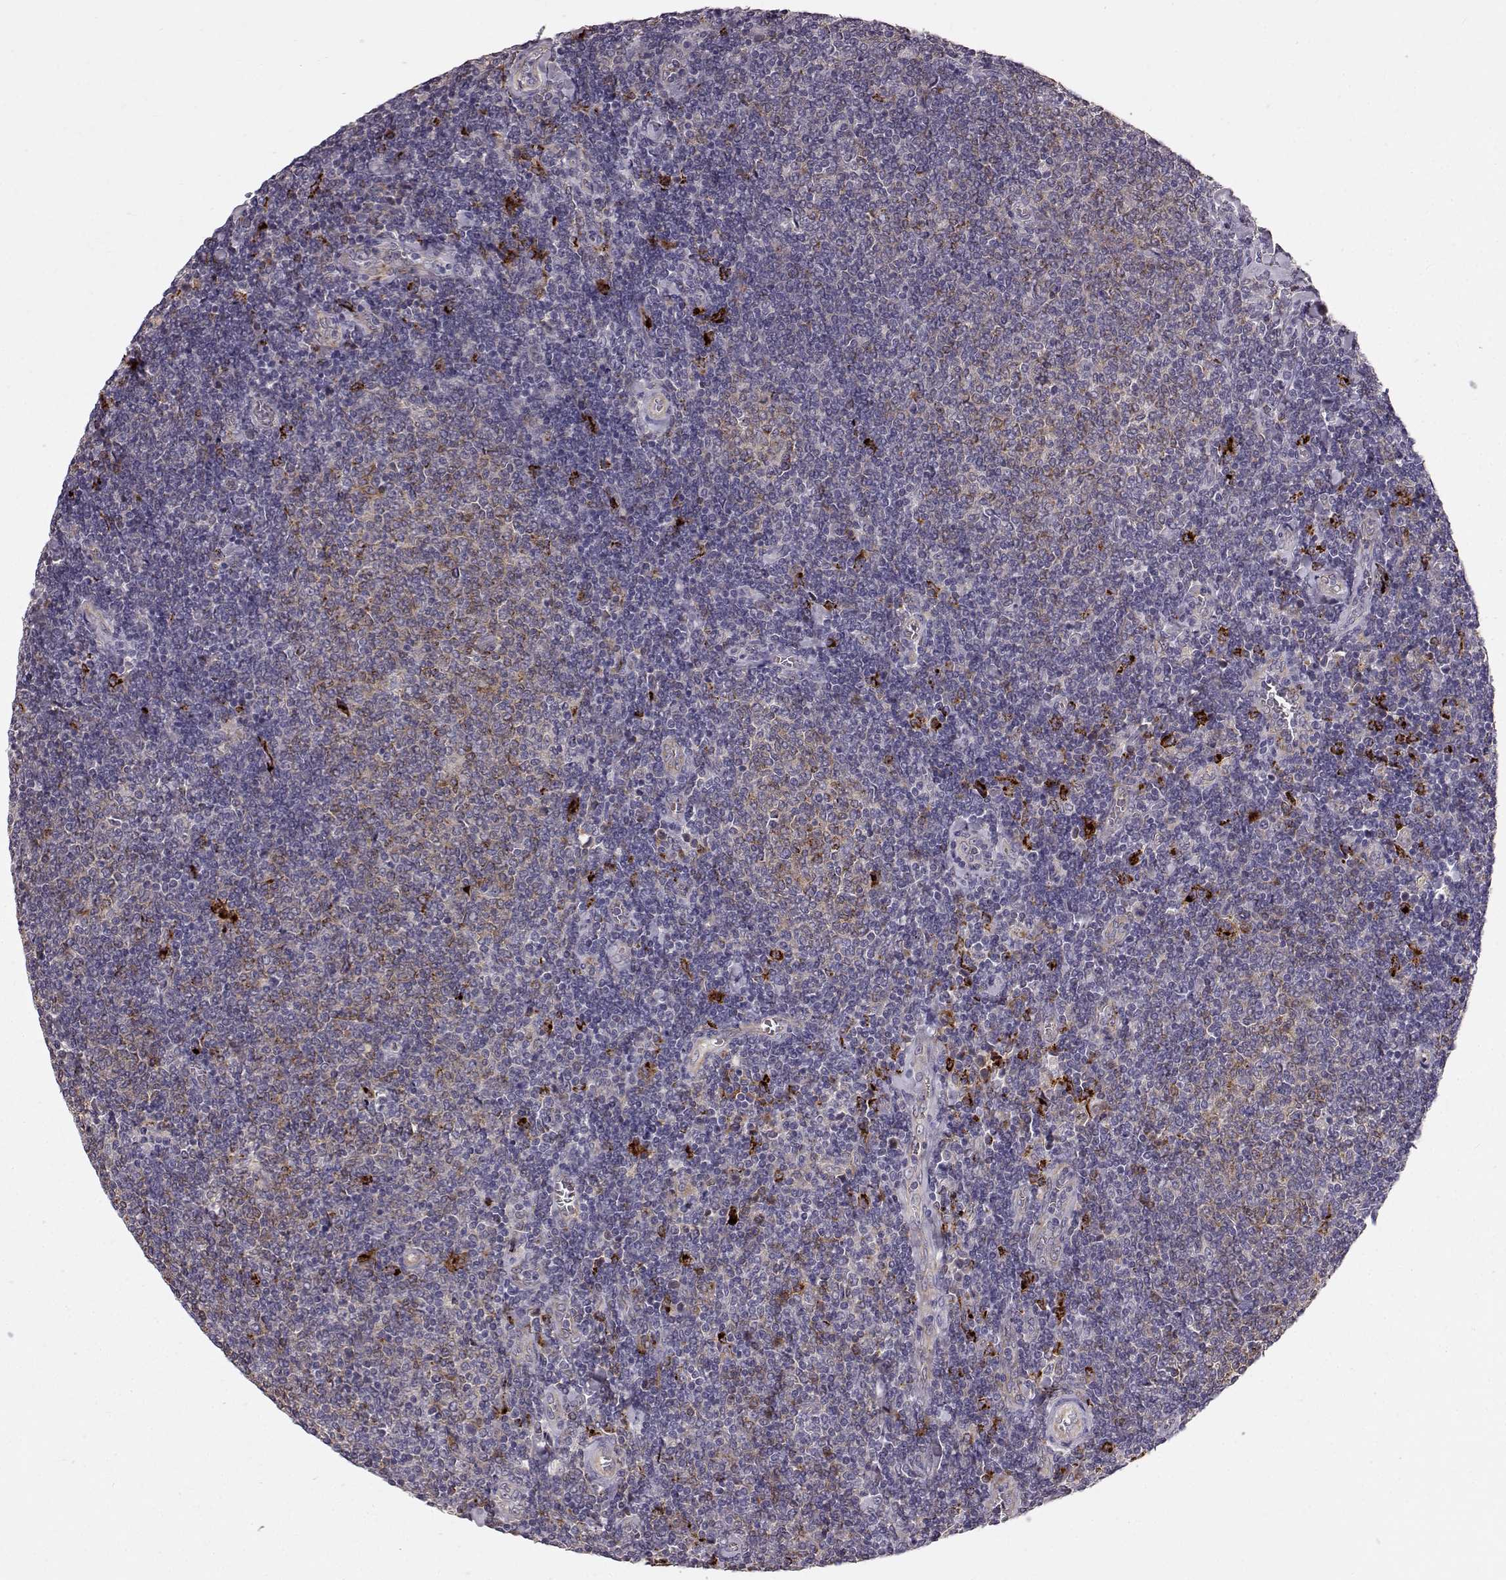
{"staining": {"intensity": "moderate", "quantity": "<25%", "location": "cytoplasmic/membranous"}, "tissue": "lymphoma", "cell_type": "Tumor cells", "image_type": "cancer", "snomed": [{"axis": "morphology", "description": "Malignant lymphoma, non-Hodgkin's type, Low grade"}, {"axis": "topography", "description": "Lymph node"}], "caption": "Malignant lymphoma, non-Hodgkin's type (low-grade) tissue shows moderate cytoplasmic/membranous expression in about <25% of tumor cells", "gene": "CCNF", "patient": {"sex": "male", "age": 52}}